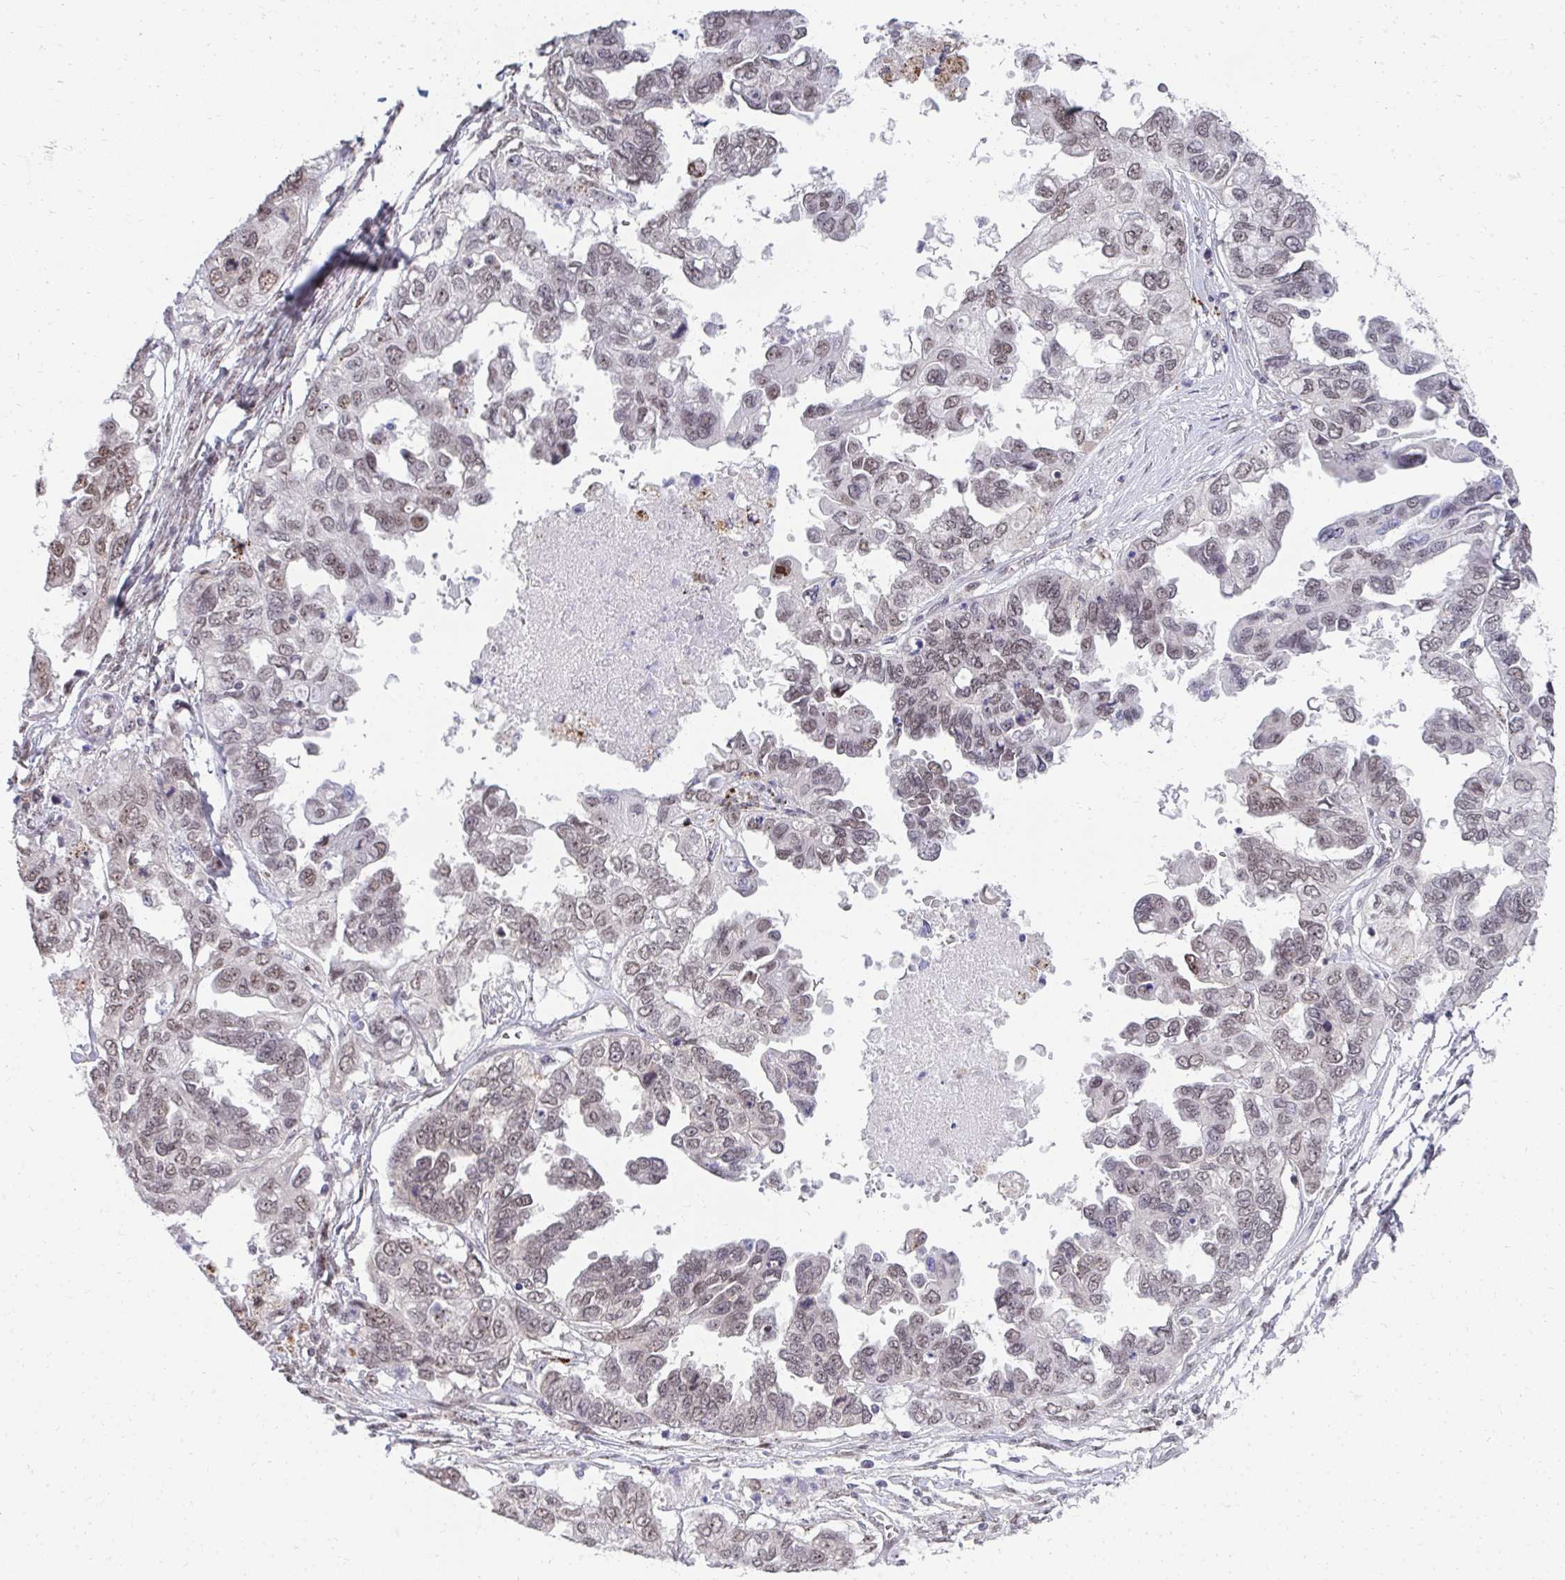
{"staining": {"intensity": "weak", "quantity": "25%-75%", "location": "nuclear"}, "tissue": "ovarian cancer", "cell_type": "Tumor cells", "image_type": "cancer", "snomed": [{"axis": "morphology", "description": "Cystadenocarcinoma, serous, NOS"}, {"axis": "topography", "description": "Ovary"}], "caption": "Brown immunohistochemical staining in human ovarian cancer (serous cystadenocarcinoma) shows weak nuclear staining in approximately 25%-75% of tumor cells. (Stains: DAB (3,3'-diaminobenzidine) in brown, nuclei in blue, Microscopy: brightfield microscopy at high magnification).", "gene": "HIRA", "patient": {"sex": "female", "age": 53}}